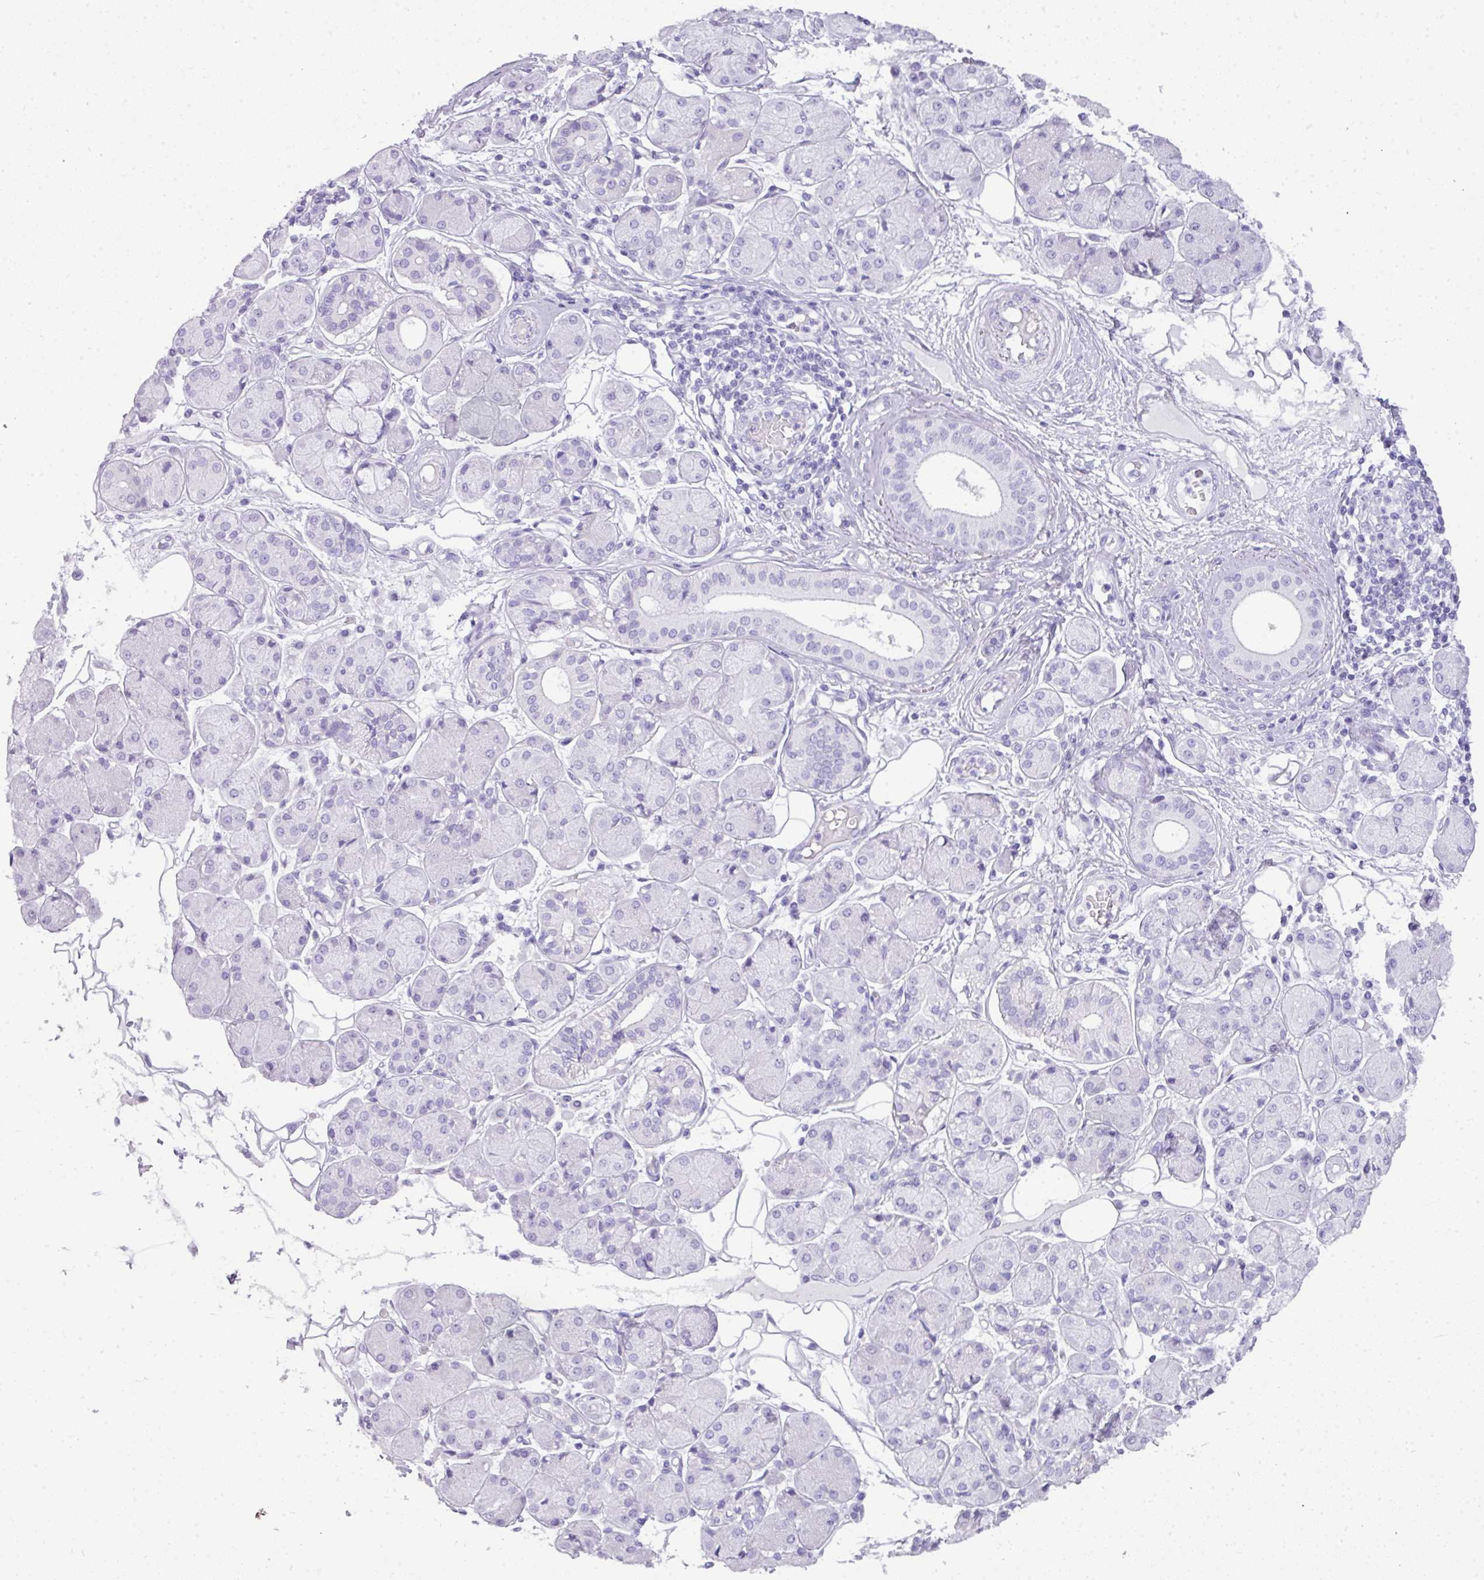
{"staining": {"intensity": "negative", "quantity": "none", "location": "none"}, "tissue": "salivary gland", "cell_type": "Glandular cells", "image_type": "normal", "snomed": [{"axis": "morphology", "description": "Squamous cell carcinoma, NOS"}, {"axis": "topography", "description": "Skin"}, {"axis": "topography", "description": "Head-Neck"}], "caption": "Protein analysis of unremarkable salivary gland reveals no significant positivity in glandular cells.", "gene": "TNP1", "patient": {"sex": "male", "age": 80}}